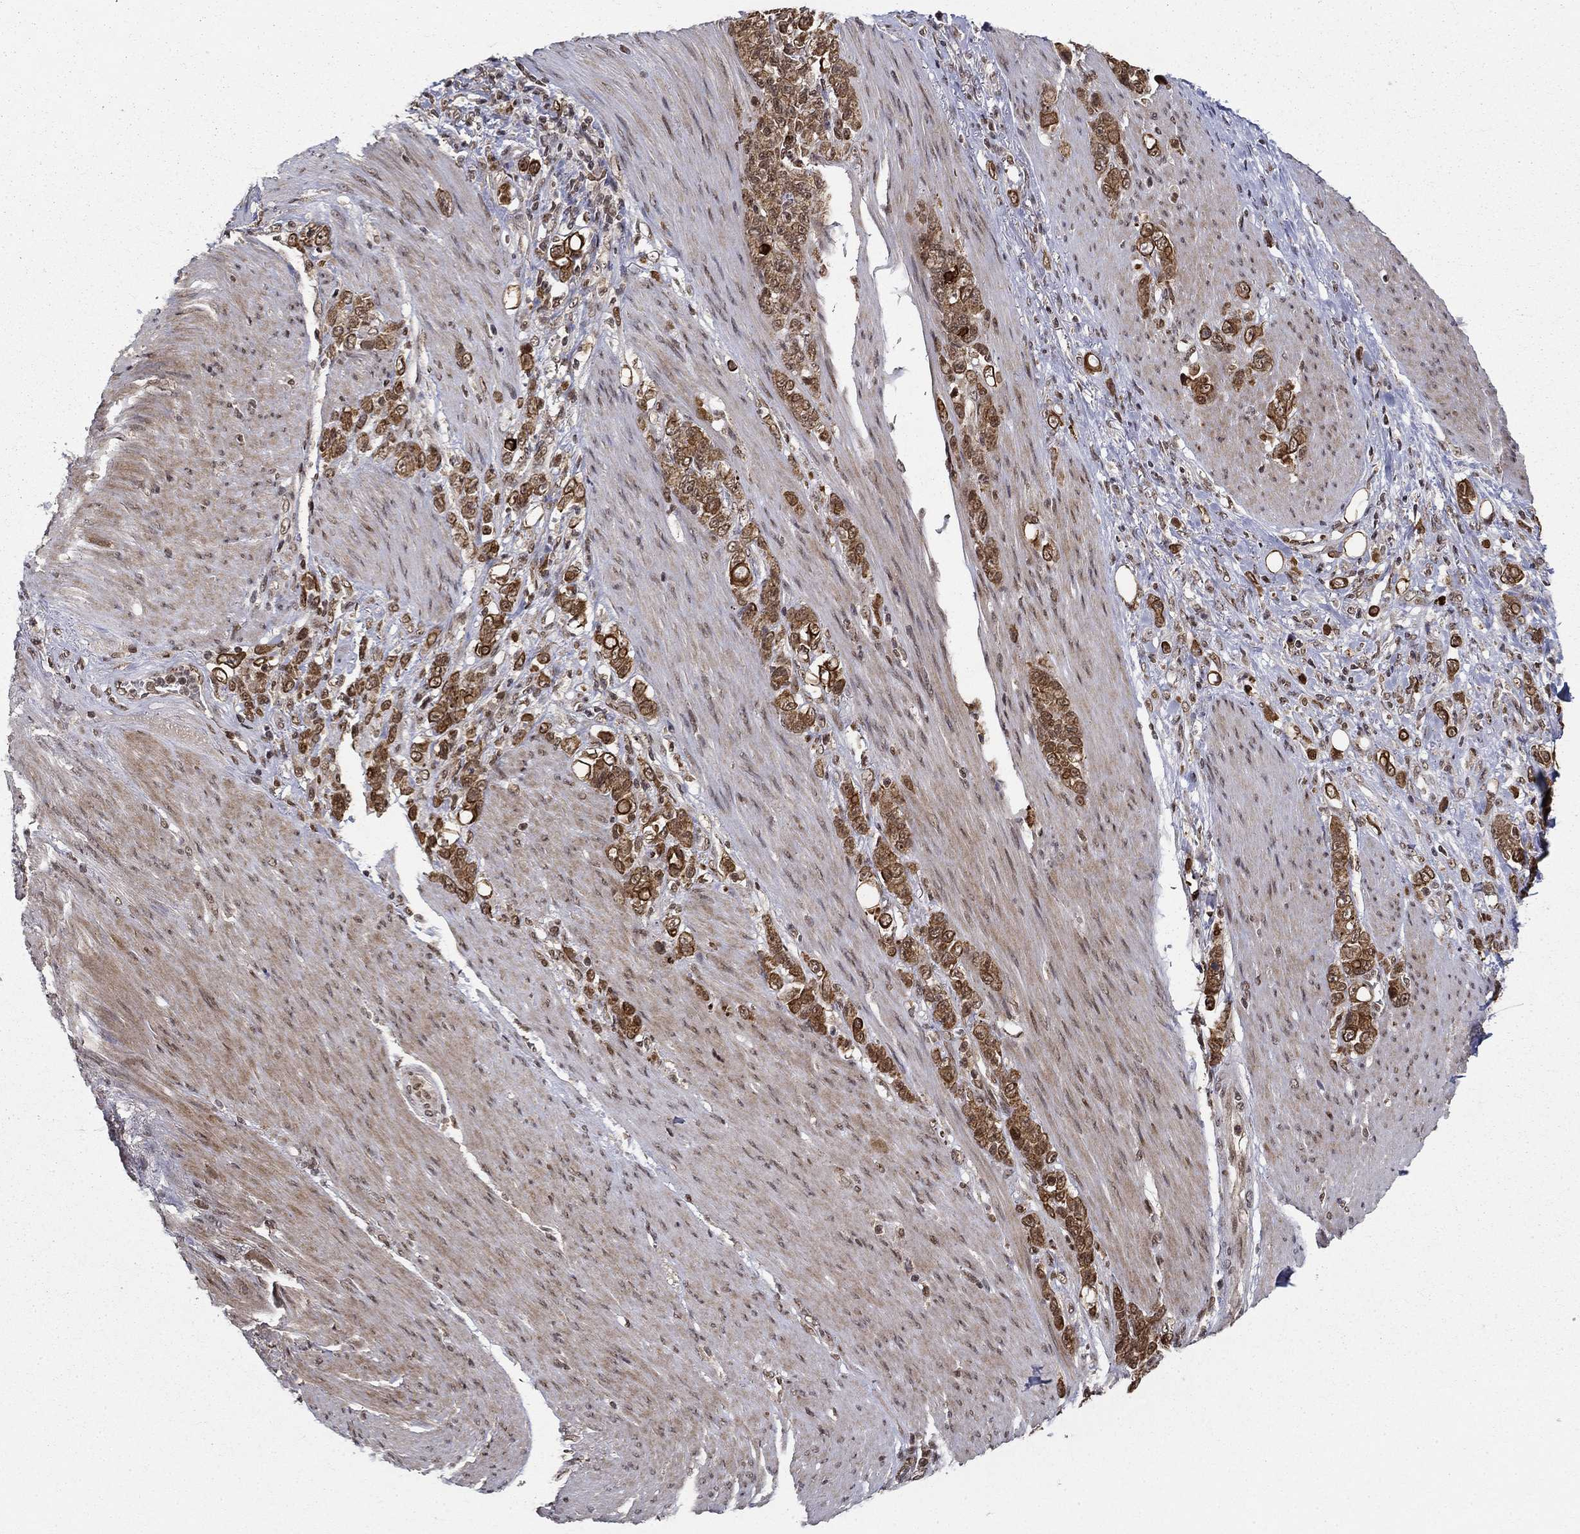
{"staining": {"intensity": "moderate", "quantity": ">75%", "location": "cytoplasmic/membranous"}, "tissue": "stomach cancer", "cell_type": "Tumor cells", "image_type": "cancer", "snomed": [{"axis": "morphology", "description": "Adenocarcinoma, NOS"}, {"axis": "topography", "description": "Stomach"}], "caption": "Adenocarcinoma (stomach) stained with immunohistochemistry exhibits moderate cytoplasmic/membranous expression in about >75% of tumor cells.", "gene": "CDCA7L", "patient": {"sex": "female", "age": 79}}